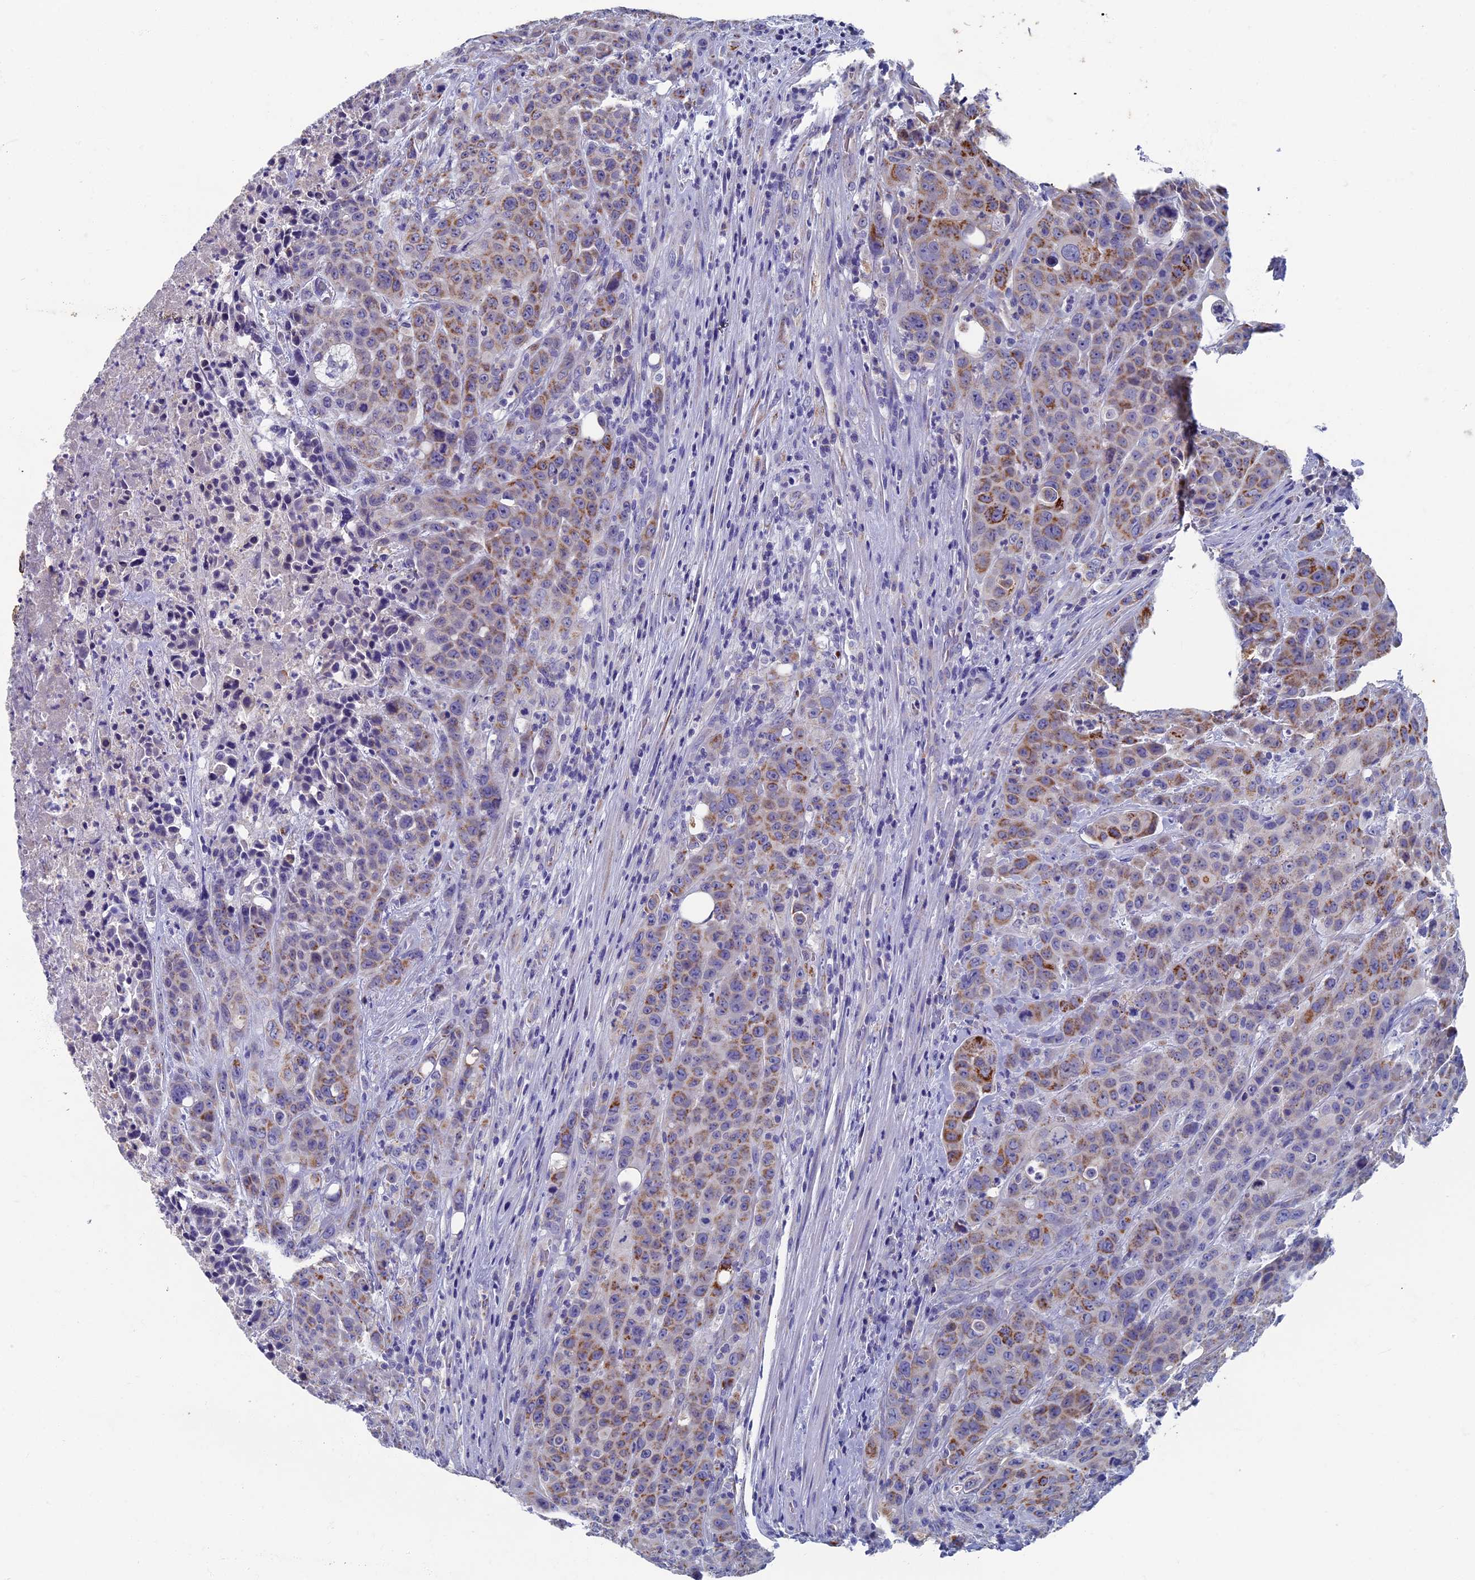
{"staining": {"intensity": "moderate", "quantity": "25%-75%", "location": "cytoplasmic/membranous"}, "tissue": "colorectal cancer", "cell_type": "Tumor cells", "image_type": "cancer", "snomed": [{"axis": "morphology", "description": "Adenocarcinoma, NOS"}, {"axis": "topography", "description": "Colon"}], "caption": "A photomicrograph of colorectal cancer stained for a protein shows moderate cytoplasmic/membranous brown staining in tumor cells.", "gene": "OAT", "patient": {"sex": "male", "age": 62}}